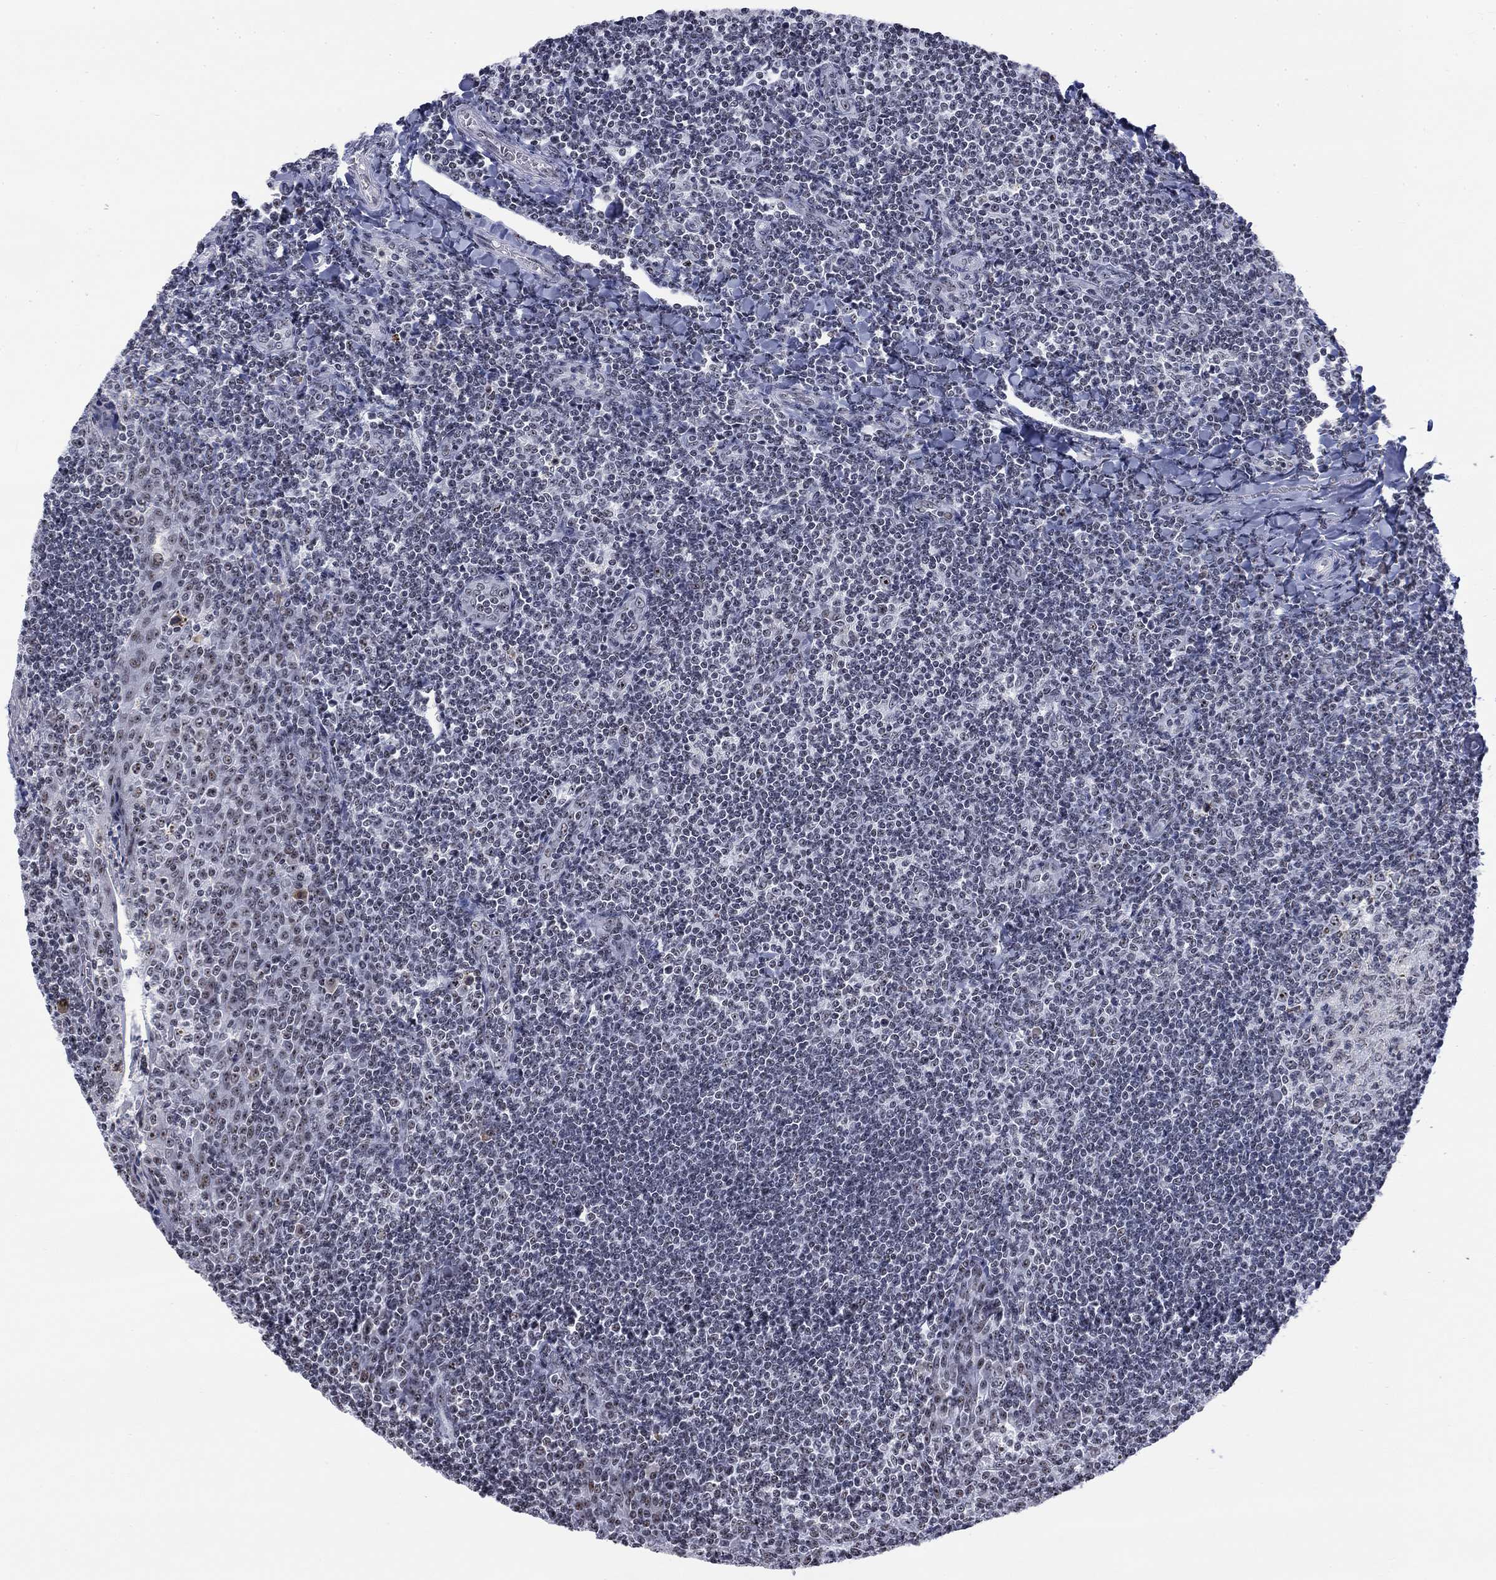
{"staining": {"intensity": "weak", "quantity": "<25%", "location": "nuclear"}, "tissue": "tonsil", "cell_type": "Germinal center cells", "image_type": "normal", "snomed": [{"axis": "morphology", "description": "Normal tissue, NOS"}, {"axis": "topography", "description": "Tonsil"}], "caption": "Immunohistochemical staining of normal human tonsil reveals no significant staining in germinal center cells. (Brightfield microscopy of DAB (3,3'-diaminobenzidine) IHC at high magnification).", "gene": "CSRNP3", "patient": {"sex": "female", "age": 12}}